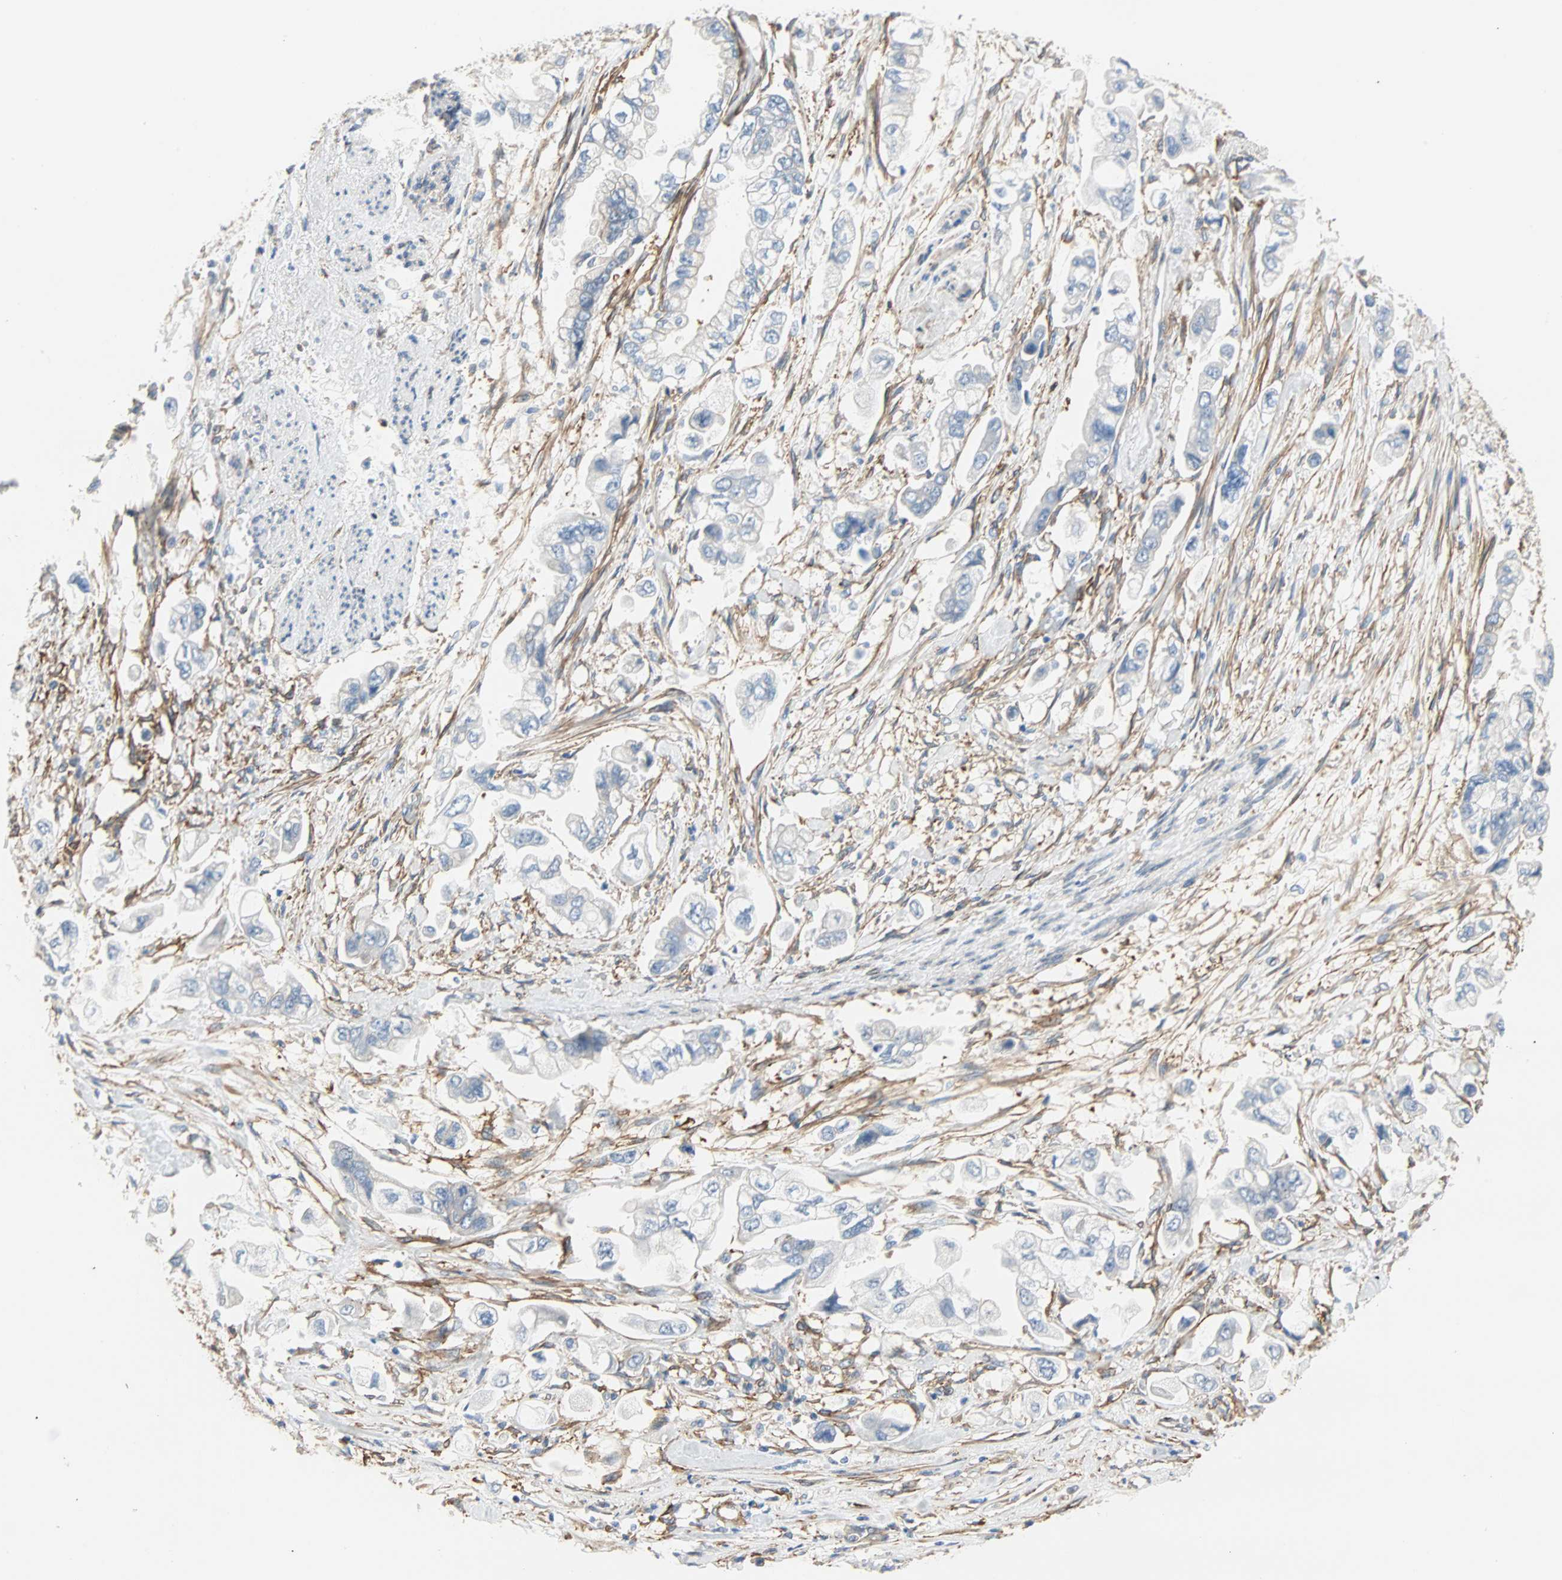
{"staining": {"intensity": "negative", "quantity": "none", "location": "none"}, "tissue": "stomach cancer", "cell_type": "Tumor cells", "image_type": "cancer", "snomed": [{"axis": "morphology", "description": "Adenocarcinoma, NOS"}, {"axis": "topography", "description": "Stomach"}], "caption": "A high-resolution micrograph shows IHC staining of adenocarcinoma (stomach), which demonstrates no significant positivity in tumor cells. (Stains: DAB (3,3'-diaminobenzidine) immunohistochemistry with hematoxylin counter stain, Microscopy: brightfield microscopy at high magnification).", "gene": "EPB41L2", "patient": {"sex": "male", "age": 62}}